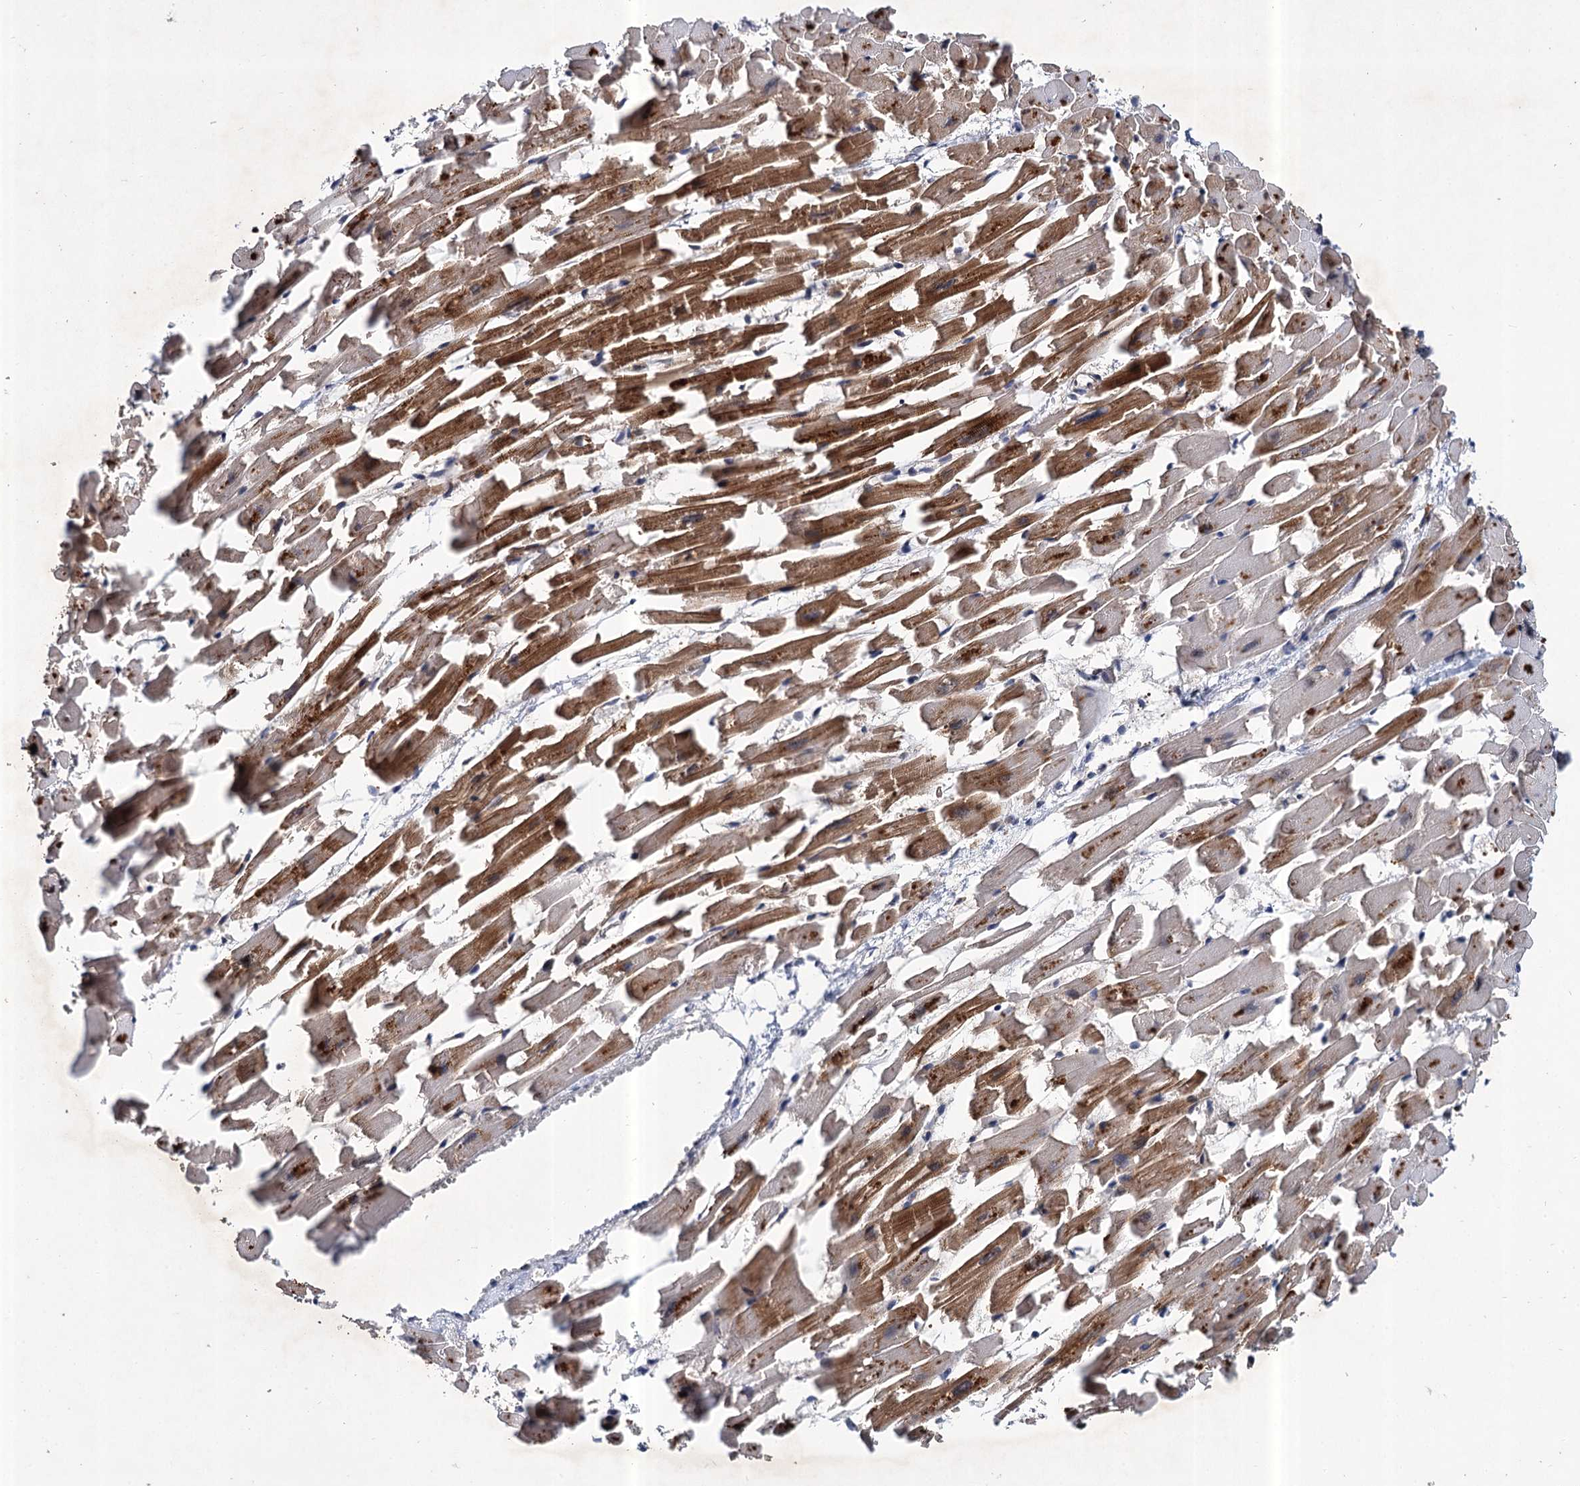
{"staining": {"intensity": "strong", "quantity": ">75%", "location": "cytoplasmic/membranous"}, "tissue": "heart muscle", "cell_type": "Cardiomyocytes", "image_type": "normal", "snomed": [{"axis": "morphology", "description": "Normal tissue, NOS"}, {"axis": "topography", "description": "Heart"}], "caption": "Immunohistochemistry micrograph of benign heart muscle: human heart muscle stained using IHC reveals high levels of strong protein expression localized specifically in the cytoplasmic/membranous of cardiomyocytes, appearing as a cytoplasmic/membranous brown color.", "gene": "ABLIM1", "patient": {"sex": "female", "age": 64}}